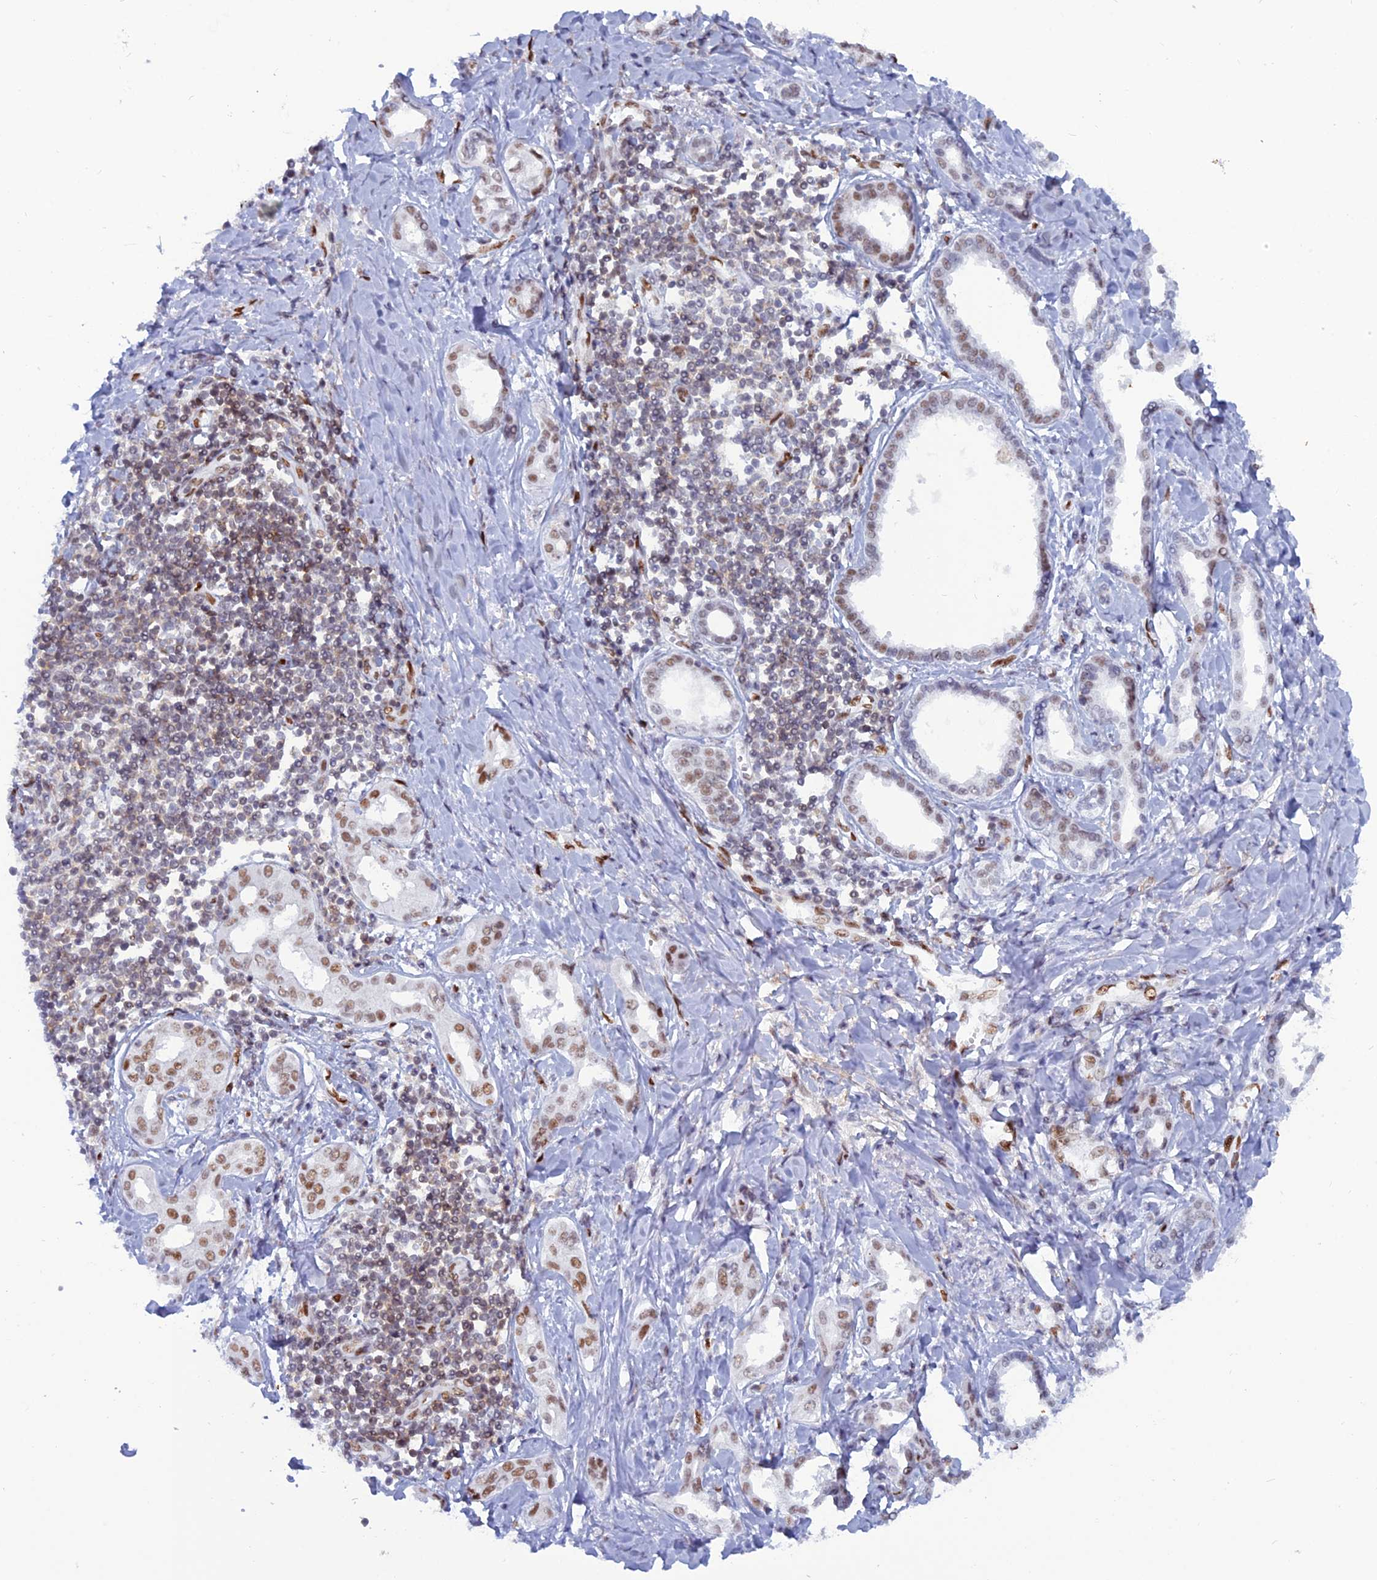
{"staining": {"intensity": "moderate", "quantity": "25%-75%", "location": "nuclear"}, "tissue": "liver cancer", "cell_type": "Tumor cells", "image_type": "cancer", "snomed": [{"axis": "morphology", "description": "Cholangiocarcinoma"}, {"axis": "topography", "description": "Liver"}], "caption": "Immunohistochemistry (IHC) image of neoplastic tissue: human cholangiocarcinoma (liver) stained using immunohistochemistry displays medium levels of moderate protein expression localized specifically in the nuclear of tumor cells, appearing as a nuclear brown color.", "gene": "NOL4L", "patient": {"sex": "female", "age": 77}}